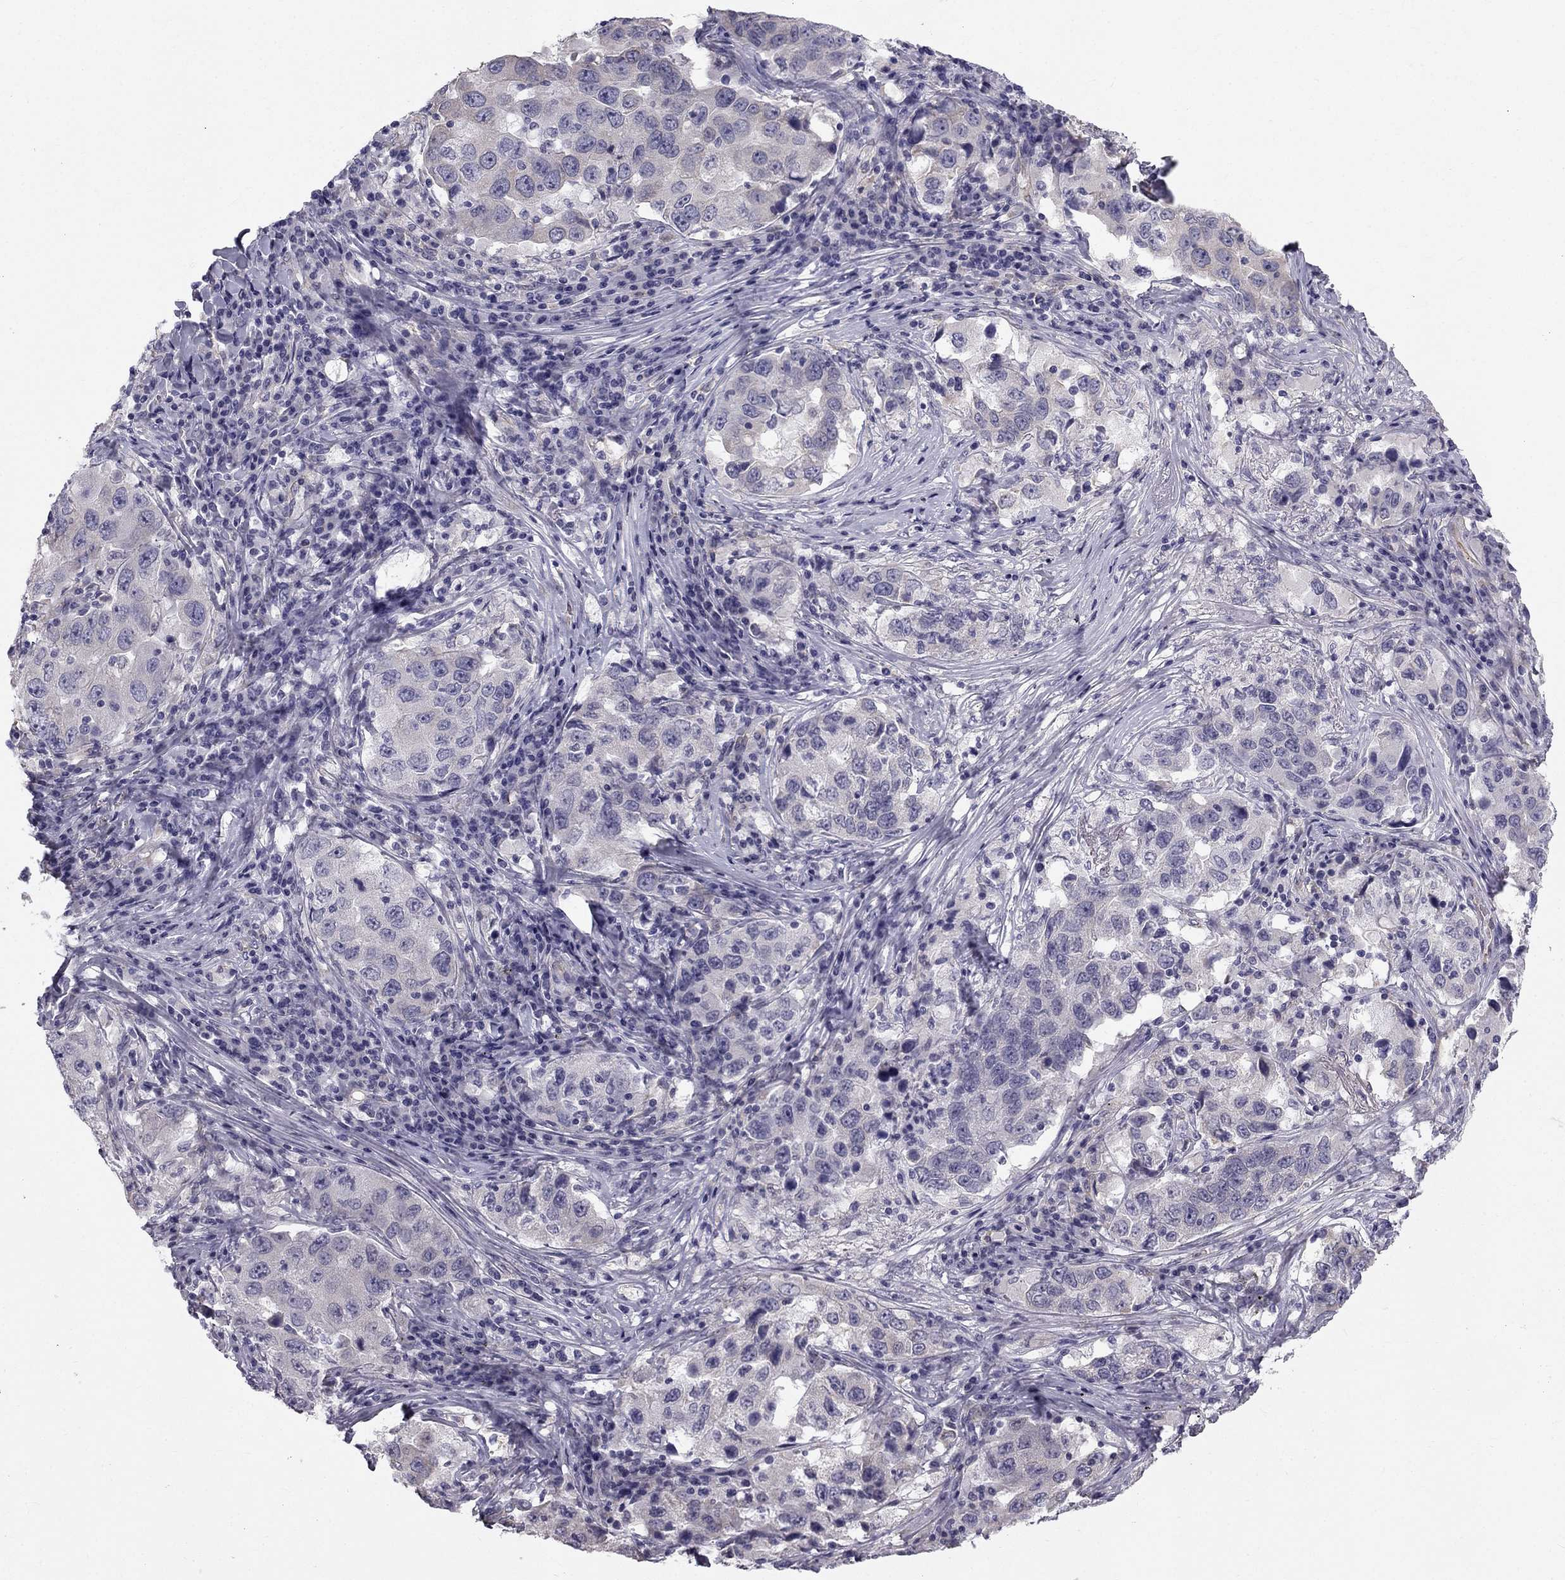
{"staining": {"intensity": "negative", "quantity": "none", "location": "none"}, "tissue": "lung cancer", "cell_type": "Tumor cells", "image_type": "cancer", "snomed": [{"axis": "morphology", "description": "Adenocarcinoma, NOS"}, {"axis": "topography", "description": "Lung"}], "caption": "DAB immunohistochemical staining of human lung adenocarcinoma exhibits no significant expression in tumor cells.", "gene": "CCDC40", "patient": {"sex": "male", "age": 73}}